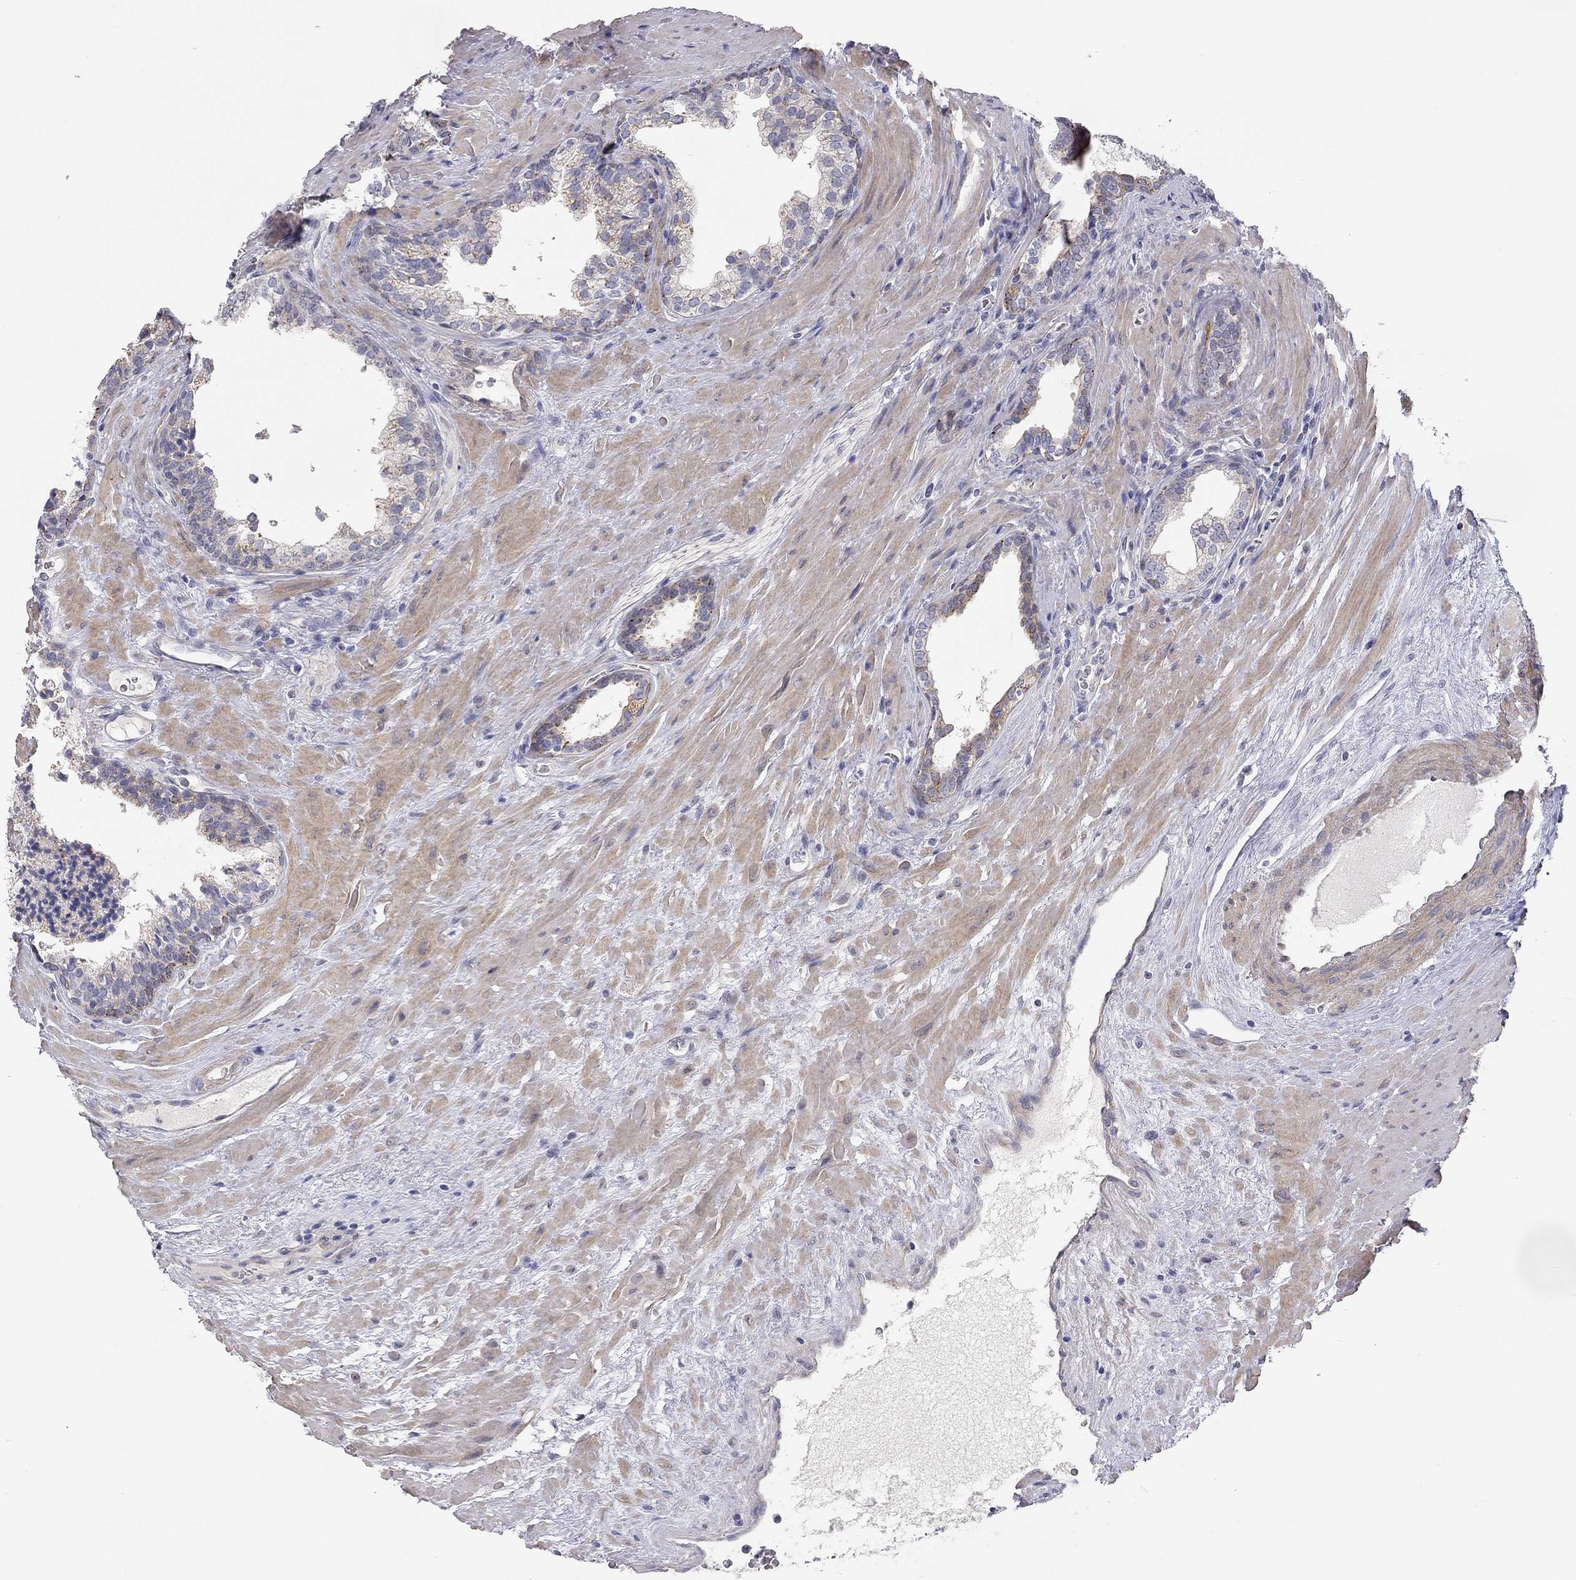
{"staining": {"intensity": "negative", "quantity": "none", "location": "none"}, "tissue": "prostate cancer", "cell_type": "Tumor cells", "image_type": "cancer", "snomed": [{"axis": "morphology", "description": "Adenocarcinoma, NOS"}, {"axis": "topography", "description": "Prostate"}], "caption": "Immunohistochemical staining of adenocarcinoma (prostate) shows no significant positivity in tumor cells.", "gene": "PAPSS2", "patient": {"sex": "male", "age": 66}}